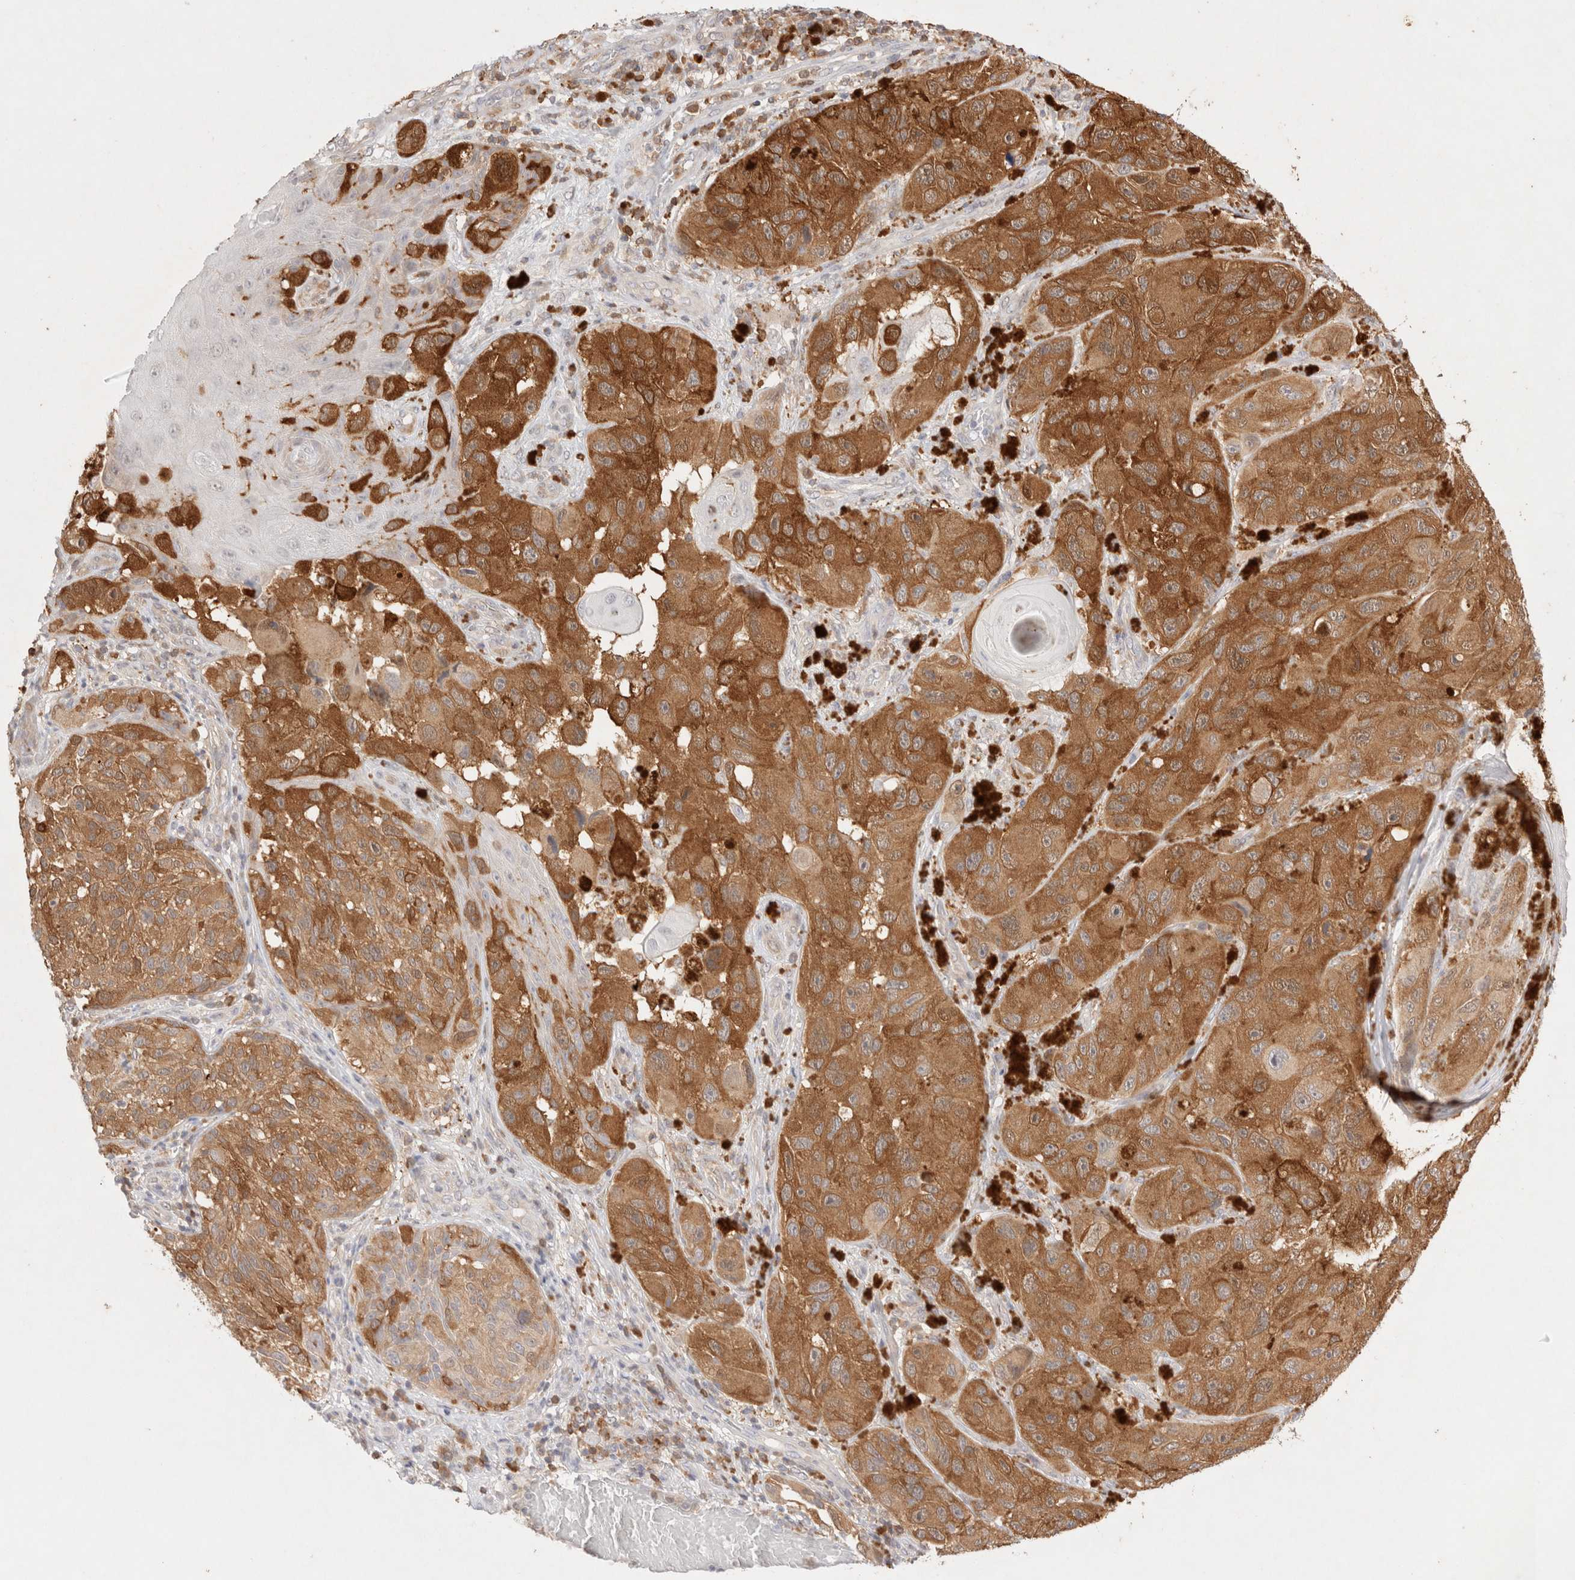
{"staining": {"intensity": "moderate", "quantity": ">75%", "location": "cytoplasmic/membranous"}, "tissue": "melanoma", "cell_type": "Tumor cells", "image_type": "cancer", "snomed": [{"axis": "morphology", "description": "Malignant melanoma, NOS"}, {"axis": "topography", "description": "Skin"}], "caption": "Immunohistochemistry (DAB (3,3'-diaminobenzidine)) staining of melanoma displays moderate cytoplasmic/membranous protein expression in about >75% of tumor cells.", "gene": "STARD10", "patient": {"sex": "female", "age": 73}}